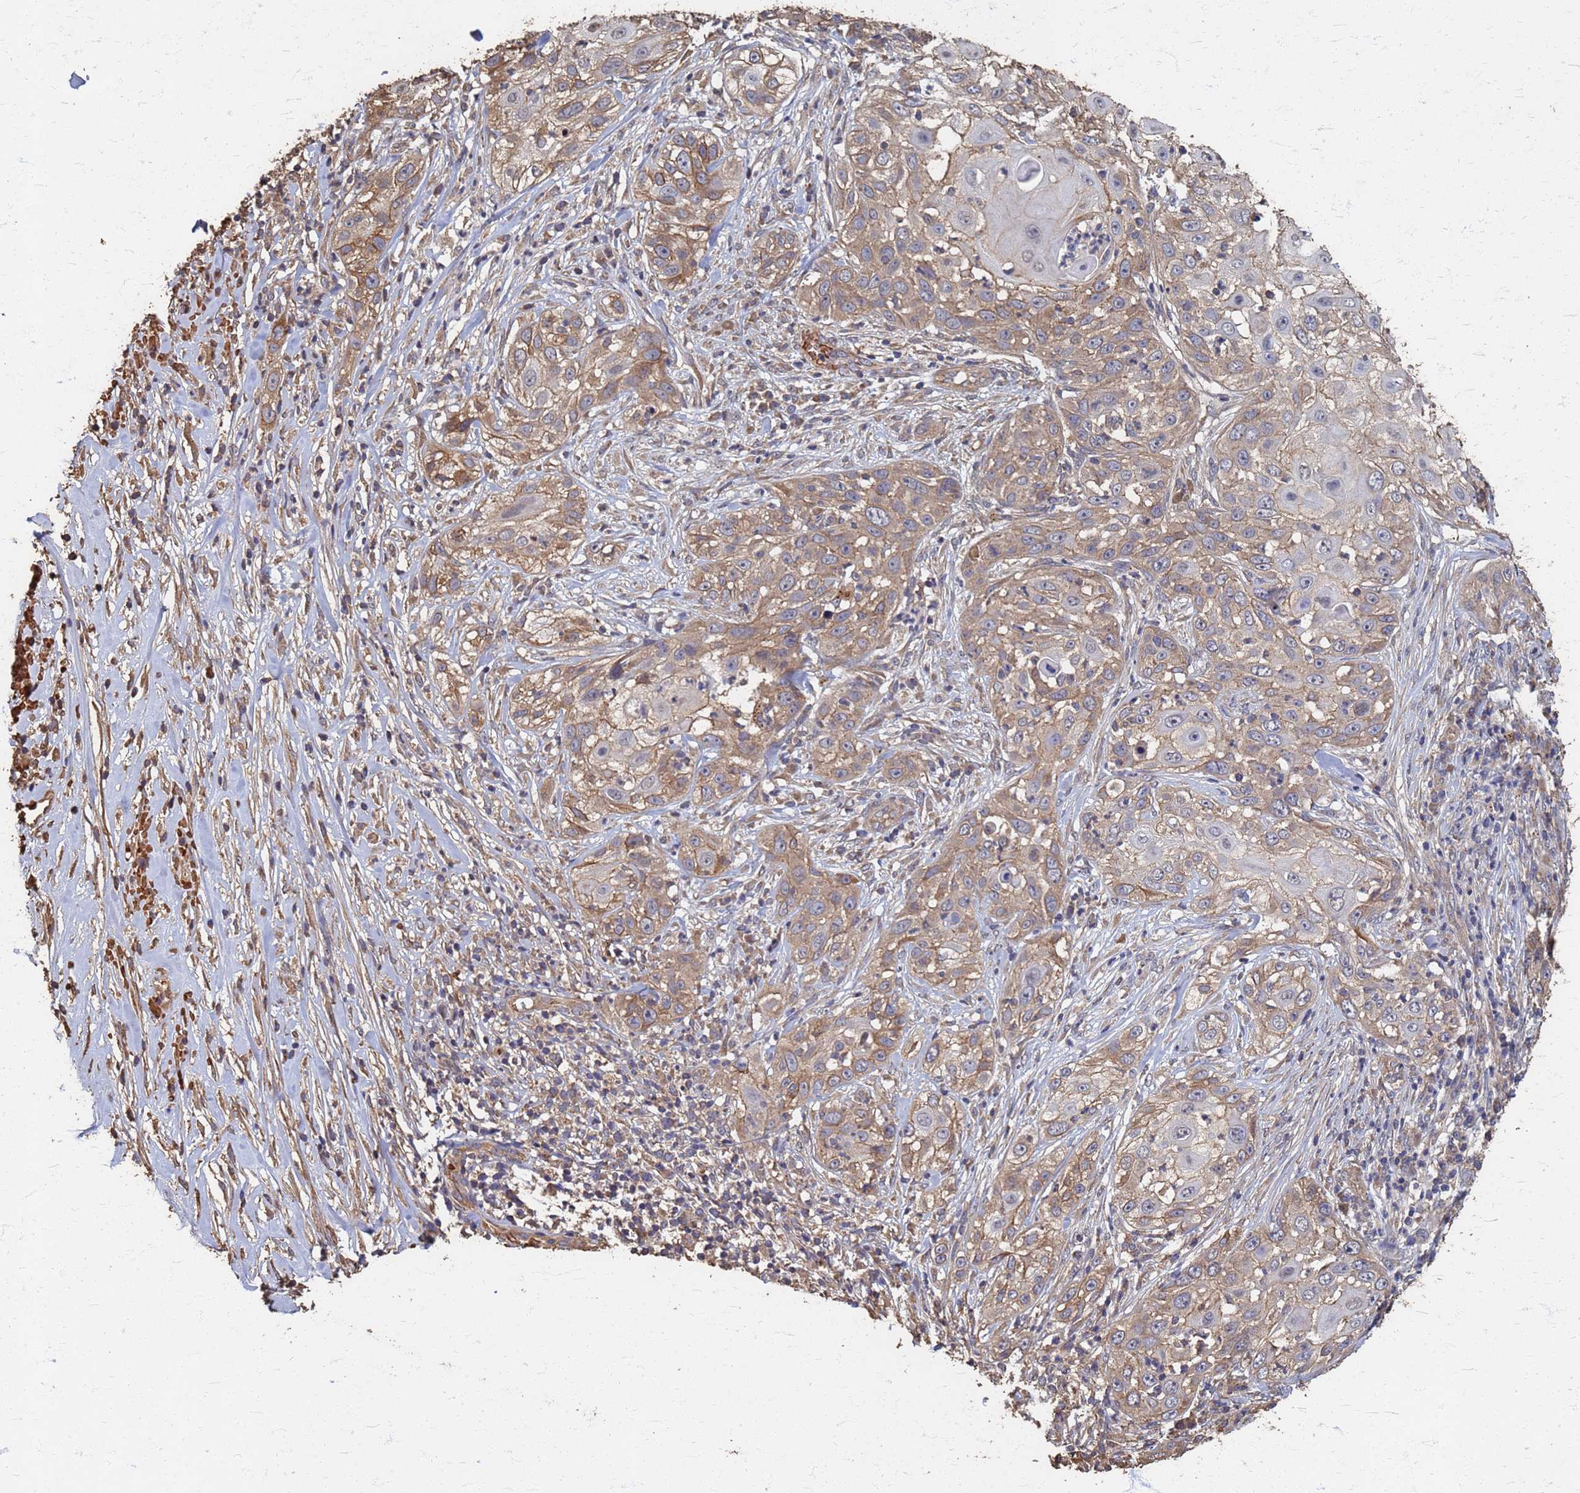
{"staining": {"intensity": "weak", "quantity": "25%-75%", "location": "cytoplasmic/membranous"}, "tissue": "skin cancer", "cell_type": "Tumor cells", "image_type": "cancer", "snomed": [{"axis": "morphology", "description": "Squamous cell carcinoma, NOS"}, {"axis": "topography", "description": "Skin"}], "caption": "Skin squamous cell carcinoma was stained to show a protein in brown. There is low levels of weak cytoplasmic/membranous positivity in approximately 25%-75% of tumor cells.", "gene": "DPH5", "patient": {"sex": "female", "age": 44}}